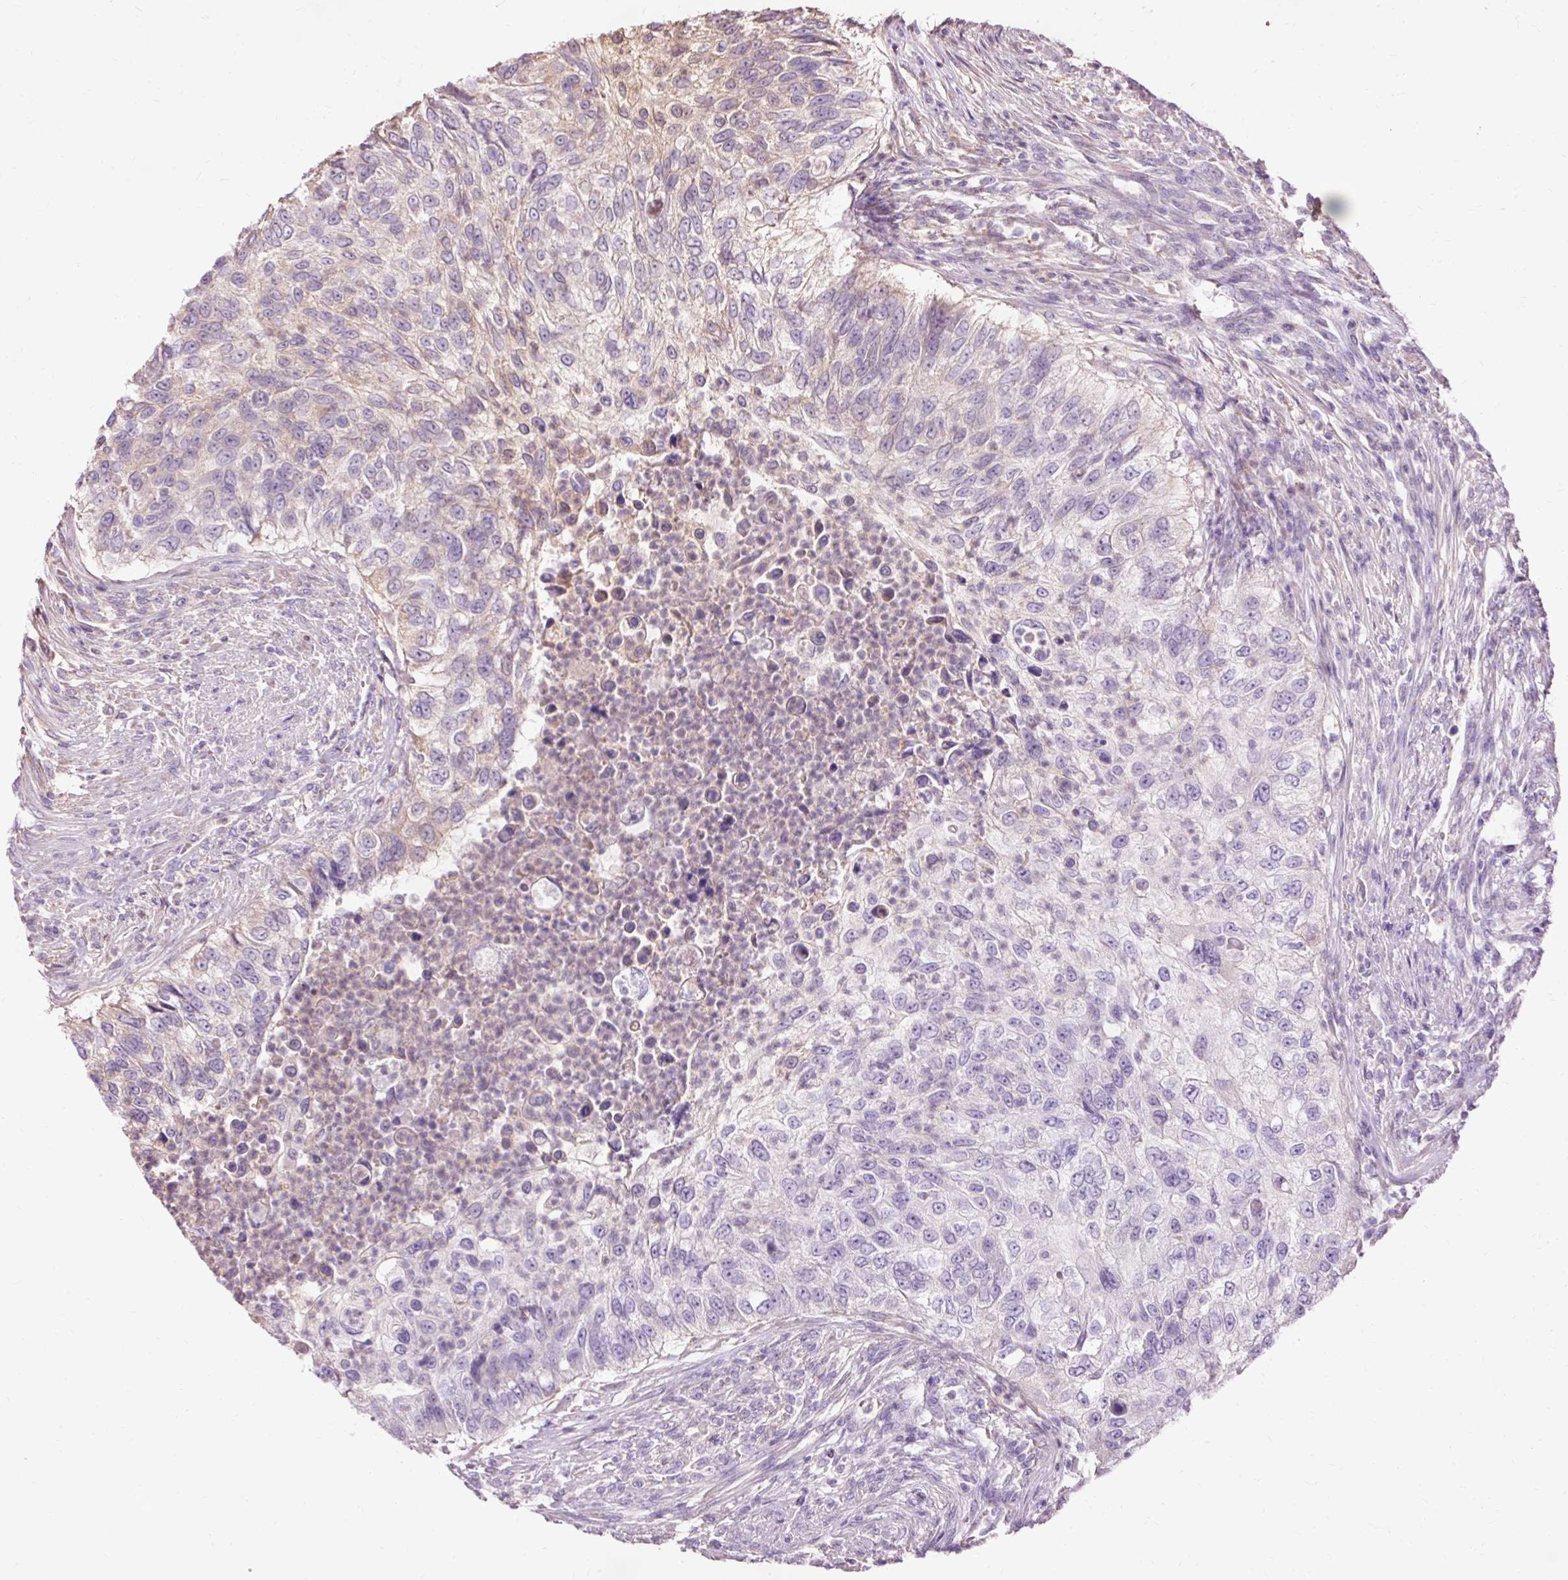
{"staining": {"intensity": "negative", "quantity": "none", "location": "none"}, "tissue": "urothelial cancer", "cell_type": "Tumor cells", "image_type": "cancer", "snomed": [{"axis": "morphology", "description": "Urothelial carcinoma, High grade"}, {"axis": "topography", "description": "Urinary bladder"}], "caption": "Tumor cells show no significant protein staining in urothelial cancer. The staining is performed using DAB brown chromogen with nuclei counter-stained in using hematoxylin.", "gene": "PRDX5", "patient": {"sex": "female", "age": 60}}